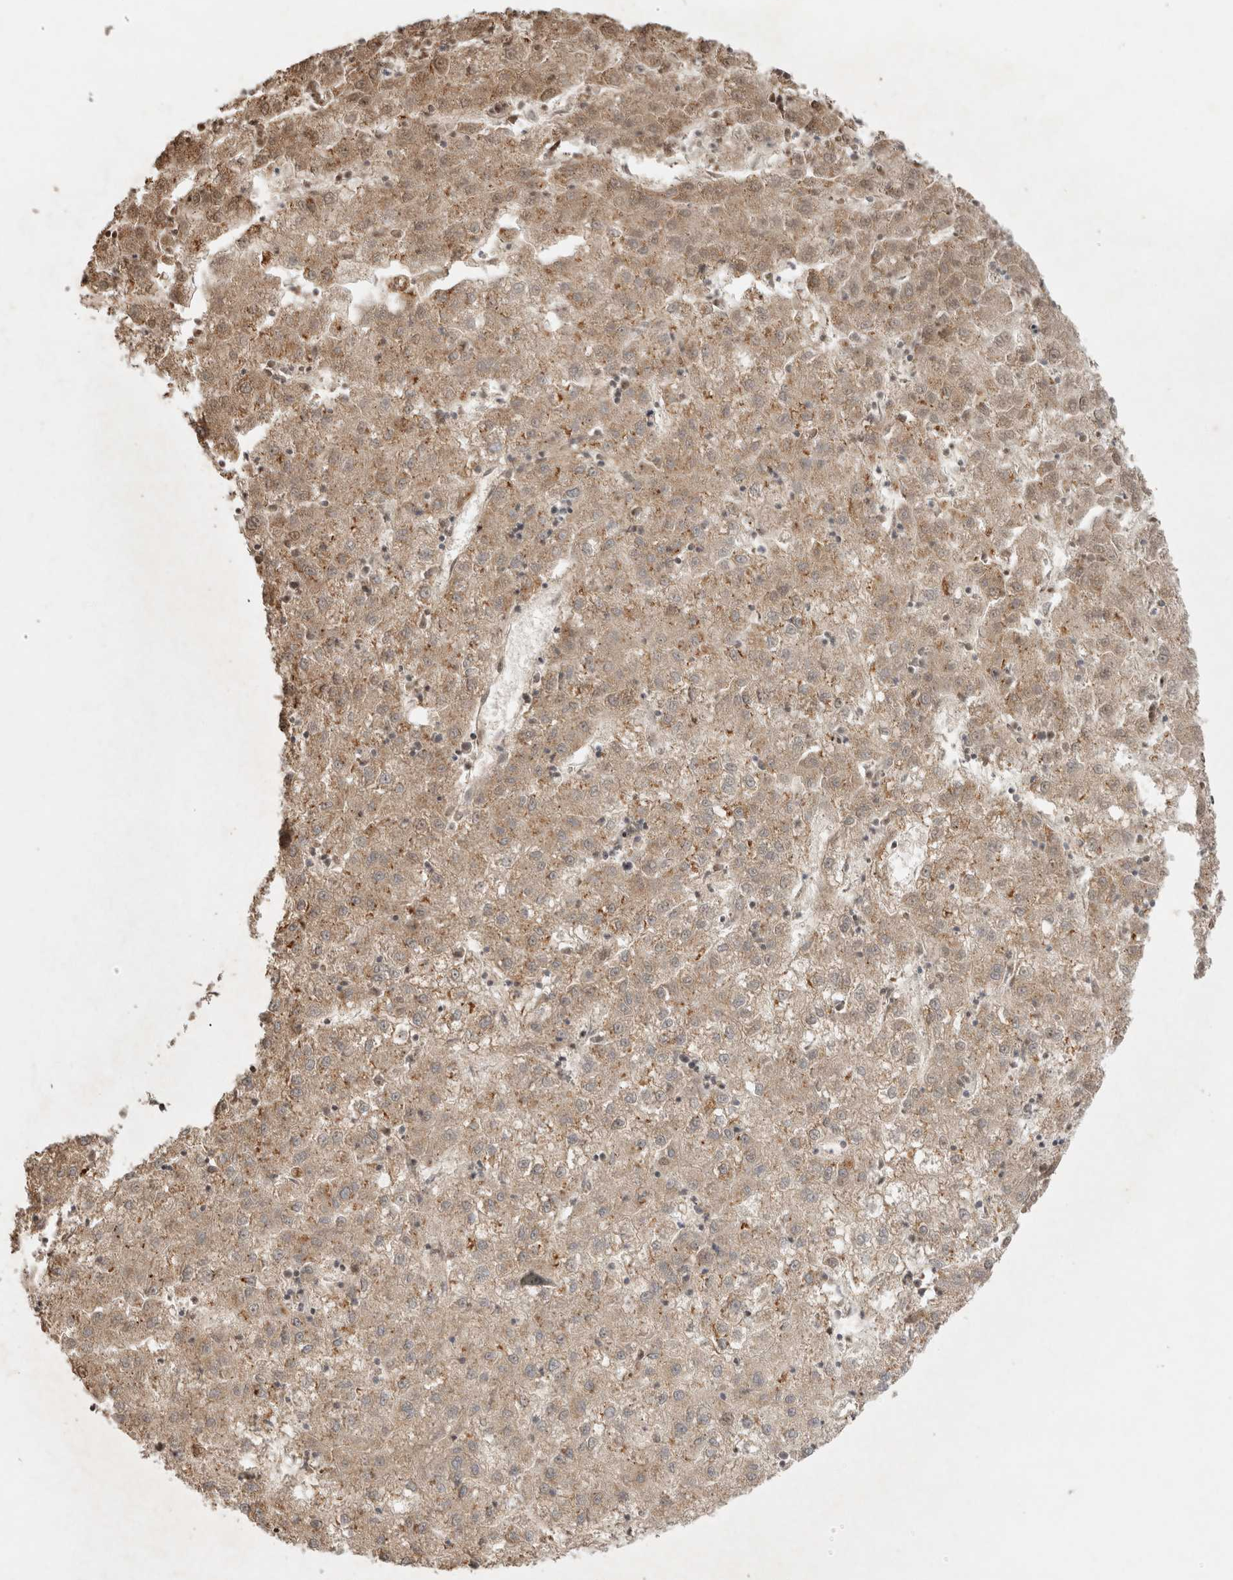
{"staining": {"intensity": "weak", "quantity": ">75%", "location": "cytoplasmic/membranous"}, "tissue": "liver cancer", "cell_type": "Tumor cells", "image_type": "cancer", "snomed": [{"axis": "morphology", "description": "Carcinoma, Hepatocellular, NOS"}, {"axis": "topography", "description": "Liver"}], "caption": "Protein expression analysis of human liver cancer reveals weak cytoplasmic/membranous expression in approximately >75% of tumor cells.", "gene": "EIF2AK1", "patient": {"sex": "male", "age": 72}}